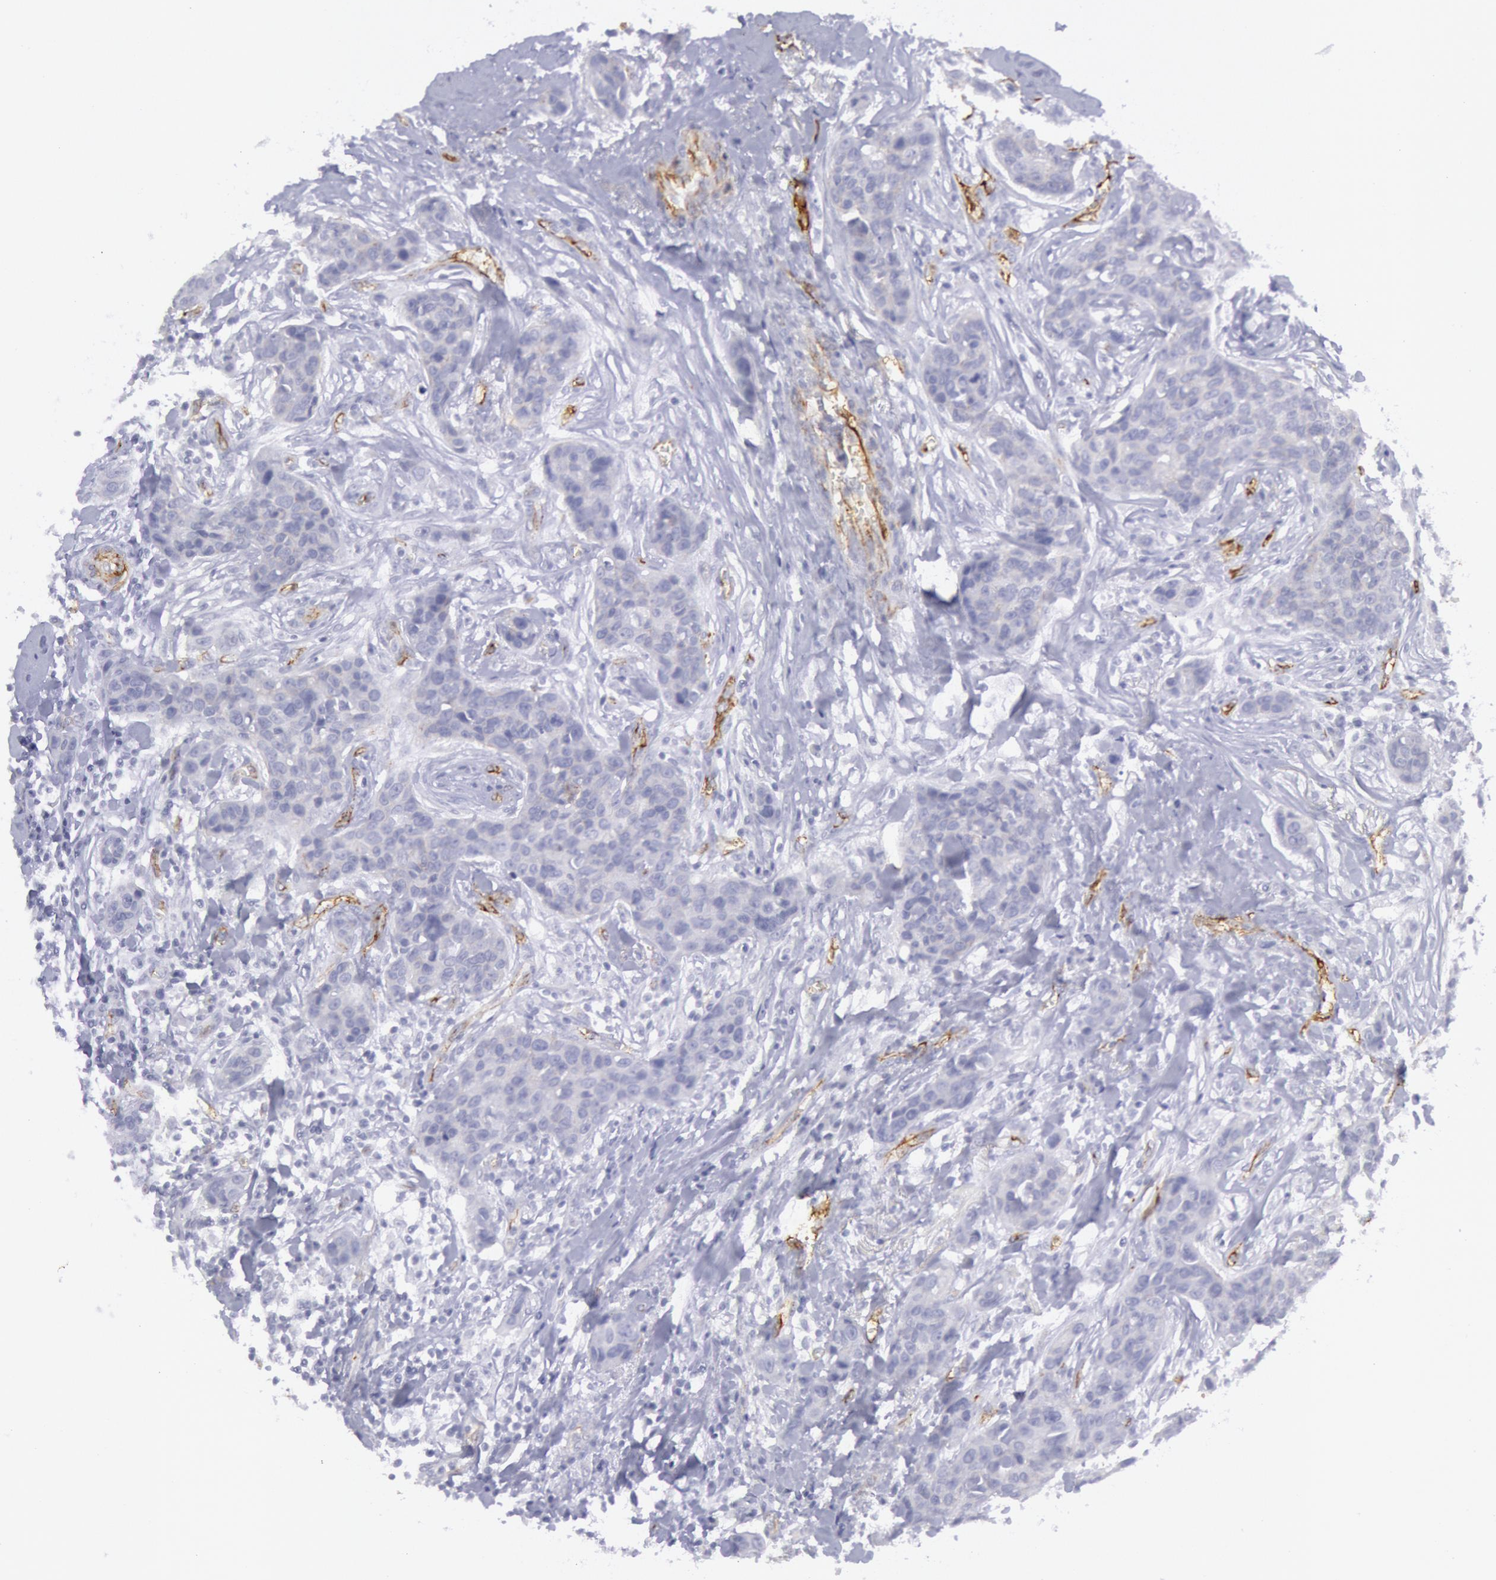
{"staining": {"intensity": "weak", "quantity": "<25%", "location": "cytoplasmic/membranous"}, "tissue": "breast cancer", "cell_type": "Tumor cells", "image_type": "cancer", "snomed": [{"axis": "morphology", "description": "Duct carcinoma"}, {"axis": "topography", "description": "Breast"}], "caption": "Immunohistochemistry (IHC) histopathology image of breast infiltrating ductal carcinoma stained for a protein (brown), which displays no positivity in tumor cells.", "gene": "CDH13", "patient": {"sex": "female", "age": 91}}